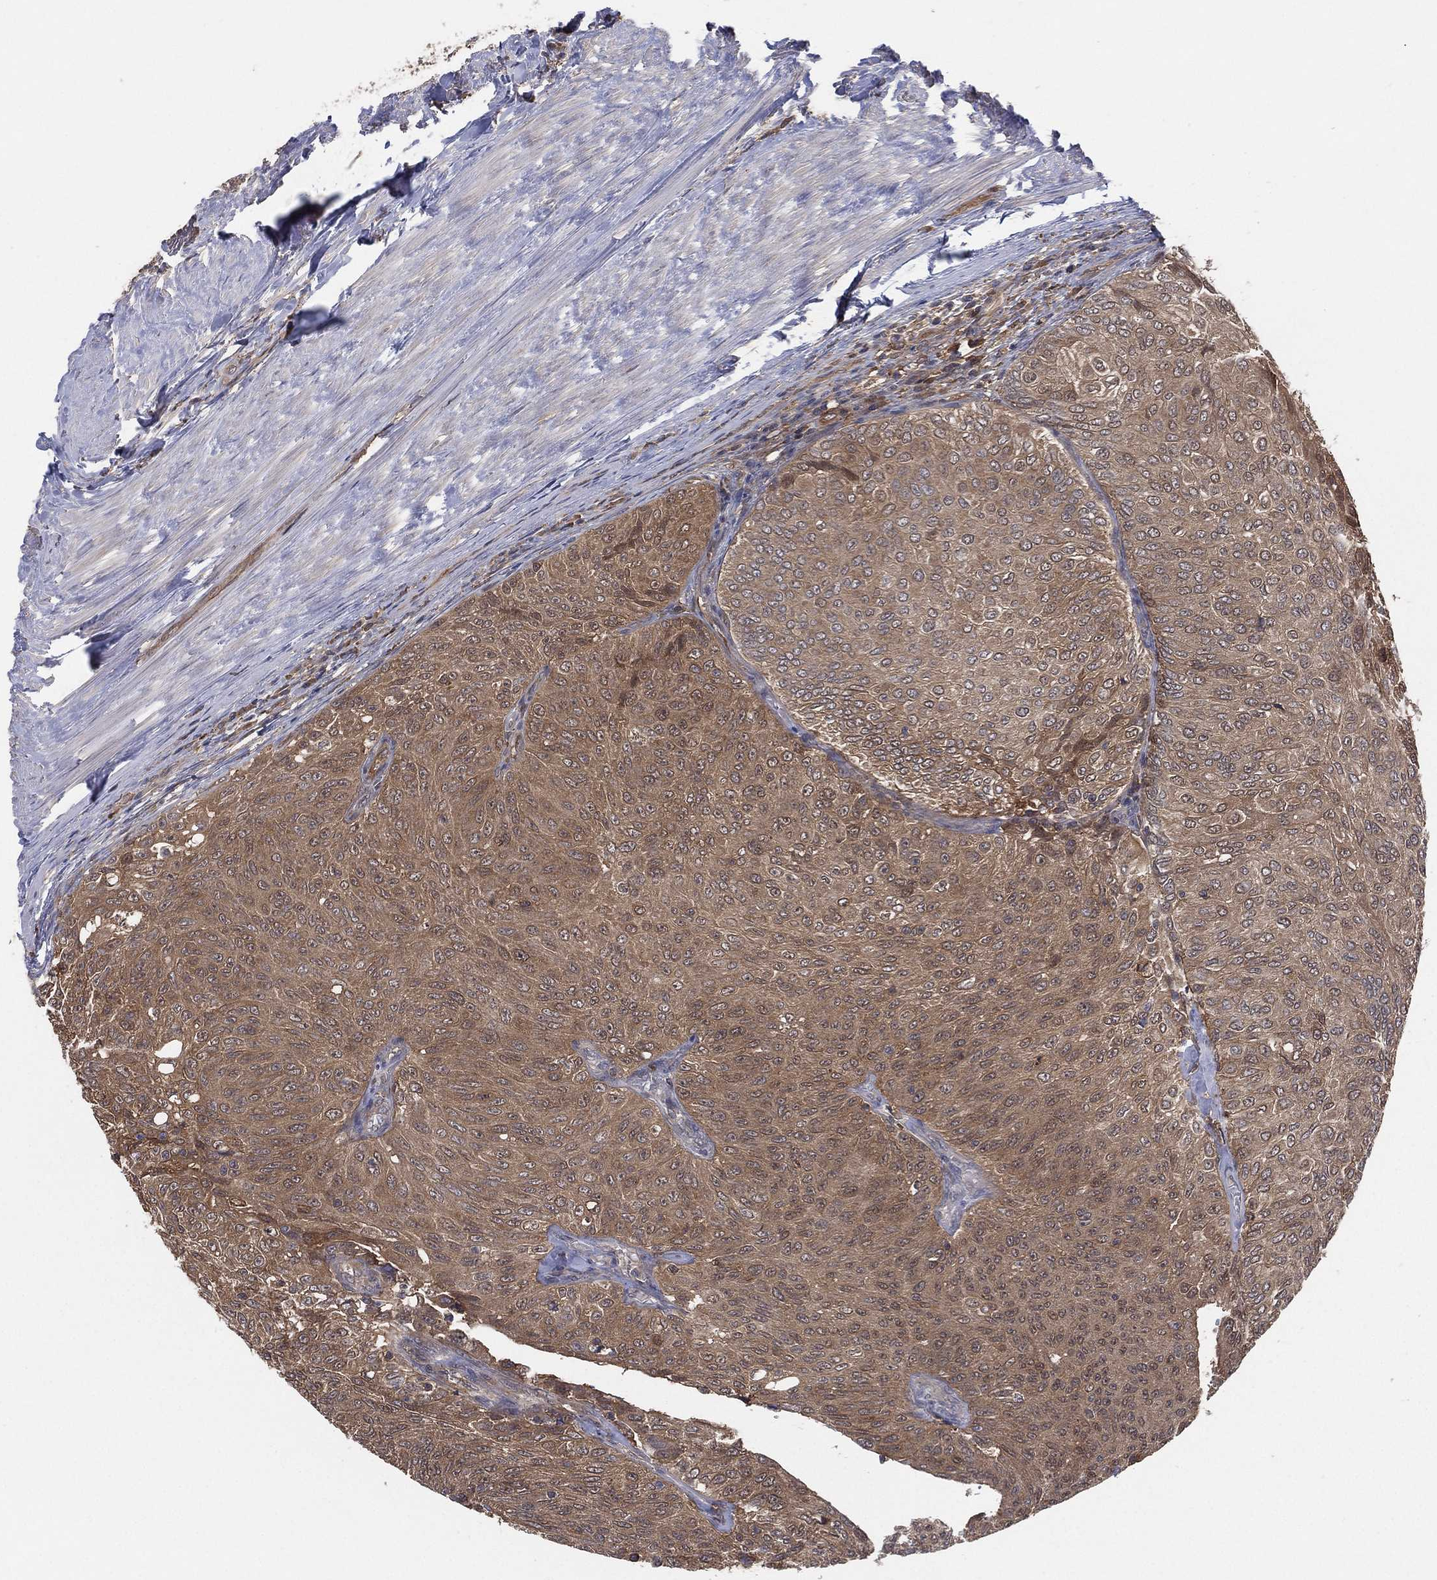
{"staining": {"intensity": "moderate", "quantity": "25%-75%", "location": "cytoplasmic/membranous"}, "tissue": "urothelial cancer", "cell_type": "Tumor cells", "image_type": "cancer", "snomed": [{"axis": "morphology", "description": "Urothelial carcinoma, Low grade"}, {"axis": "topography", "description": "Ureter, NOS"}, {"axis": "topography", "description": "Urinary bladder"}], "caption": "The micrograph reveals staining of urothelial carcinoma (low-grade), revealing moderate cytoplasmic/membranous protein positivity (brown color) within tumor cells. The staining was performed using DAB to visualize the protein expression in brown, while the nuclei were stained in blue with hematoxylin (Magnification: 20x).", "gene": "PSMG4", "patient": {"sex": "male", "age": 78}}